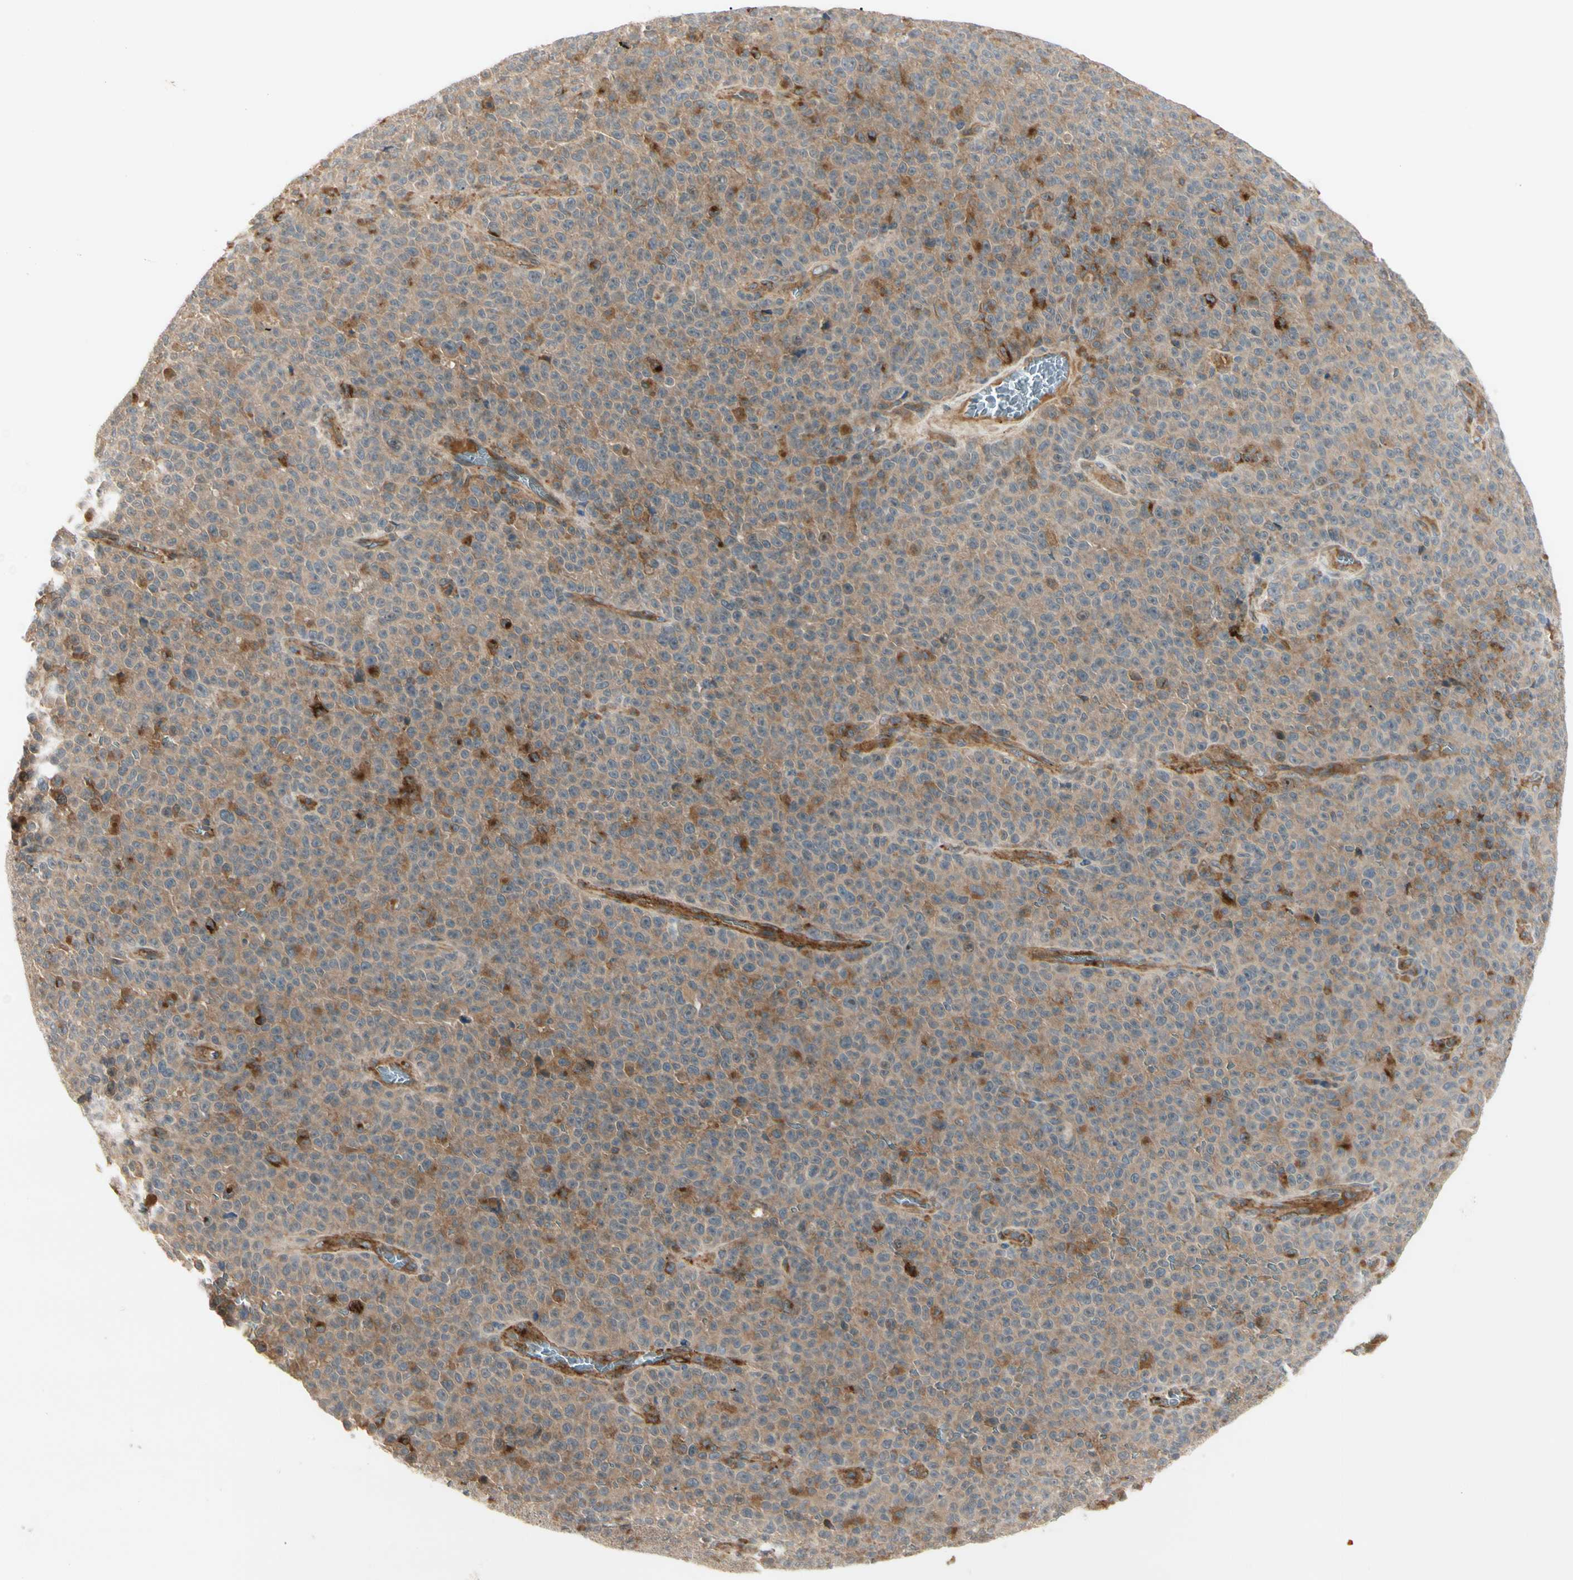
{"staining": {"intensity": "moderate", "quantity": ">75%", "location": "cytoplasmic/membranous"}, "tissue": "melanoma", "cell_type": "Tumor cells", "image_type": "cancer", "snomed": [{"axis": "morphology", "description": "Malignant melanoma, NOS"}, {"axis": "topography", "description": "Skin"}], "caption": "Immunohistochemistry (DAB) staining of human malignant melanoma demonstrates moderate cytoplasmic/membranous protein positivity in approximately >75% of tumor cells. (Stains: DAB in brown, nuclei in blue, Microscopy: brightfield microscopy at high magnification).", "gene": "F2R", "patient": {"sex": "female", "age": 82}}